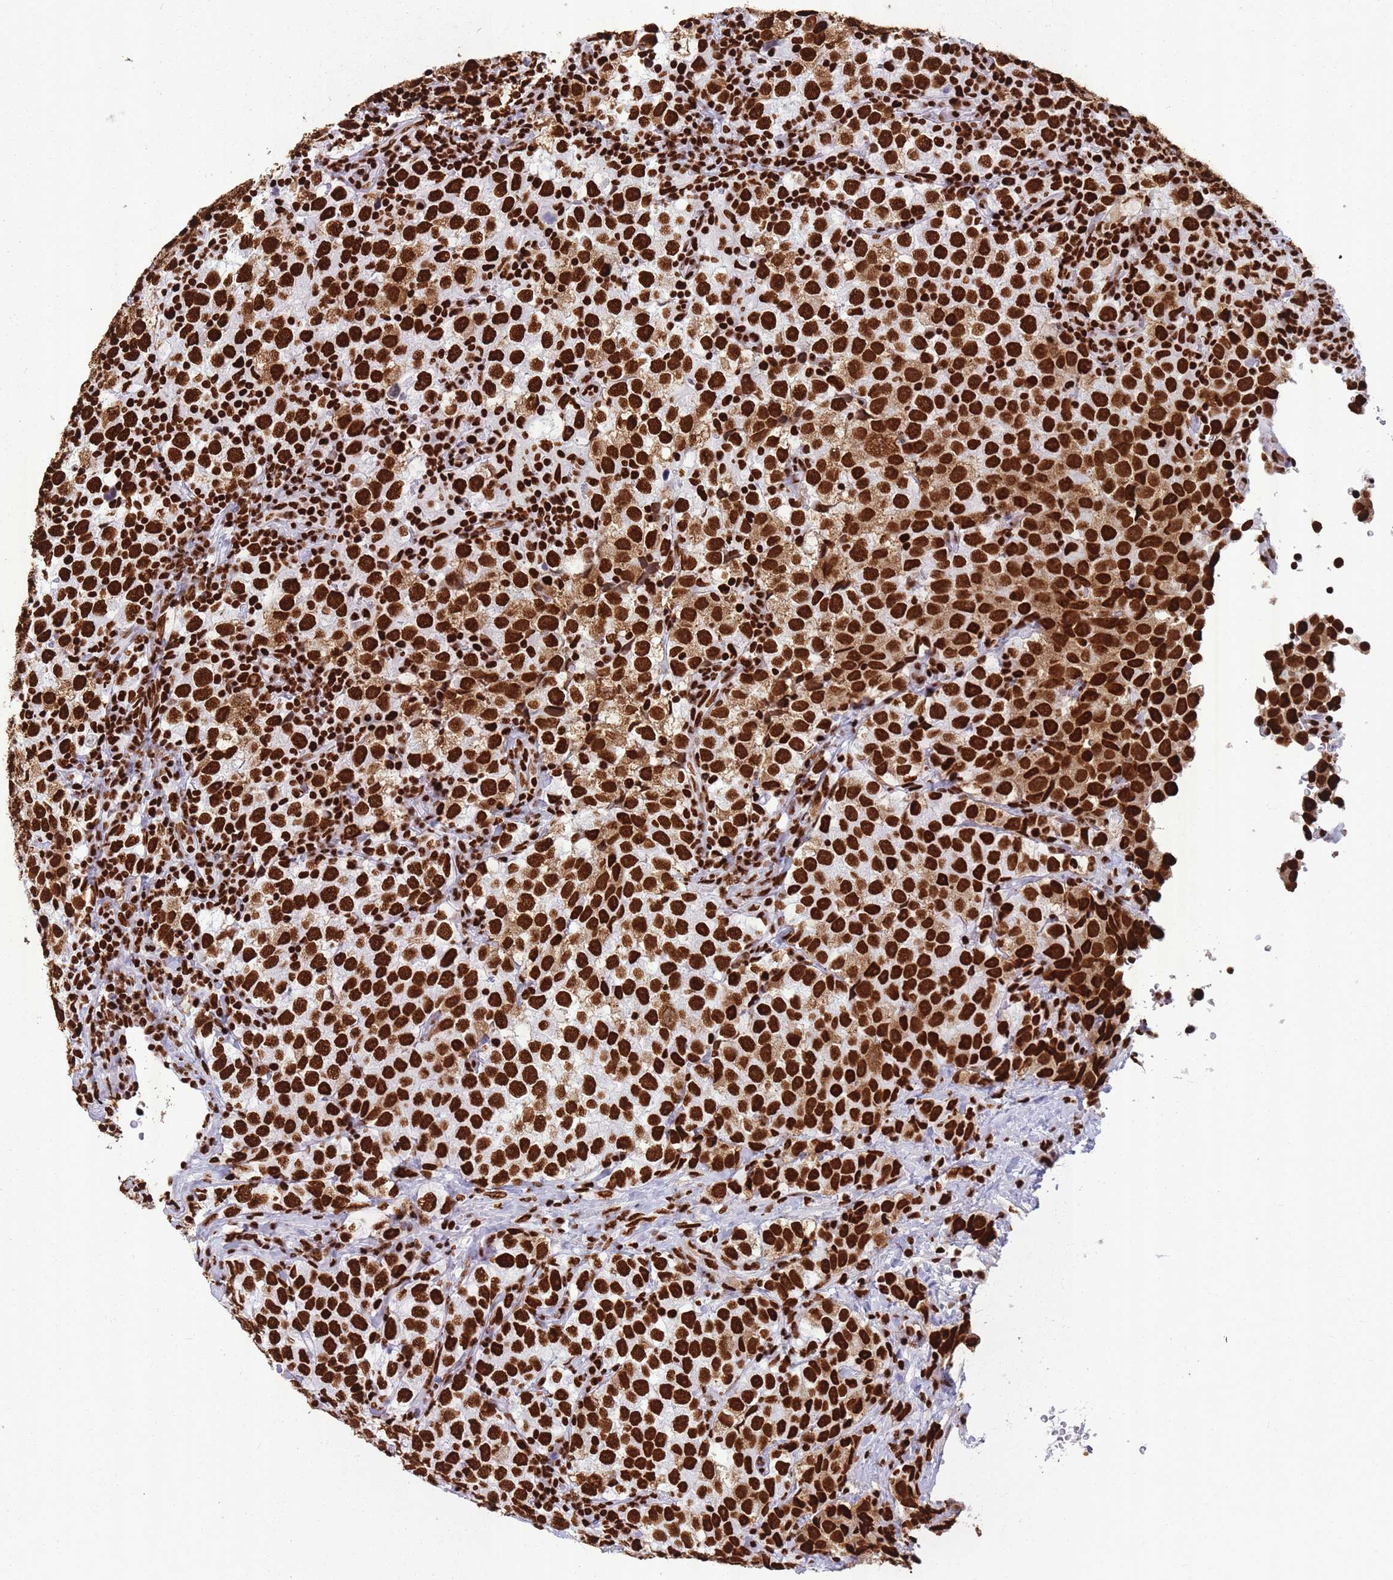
{"staining": {"intensity": "strong", "quantity": ">75%", "location": "cytoplasmic/membranous,nuclear"}, "tissue": "testis cancer", "cell_type": "Tumor cells", "image_type": "cancer", "snomed": [{"axis": "morphology", "description": "Seminoma, NOS"}, {"axis": "topography", "description": "Testis"}], "caption": "A brown stain labels strong cytoplasmic/membranous and nuclear staining of a protein in testis cancer (seminoma) tumor cells.", "gene": "HNRNPUL1", "patient": {"sex": "male", "age": 34}}